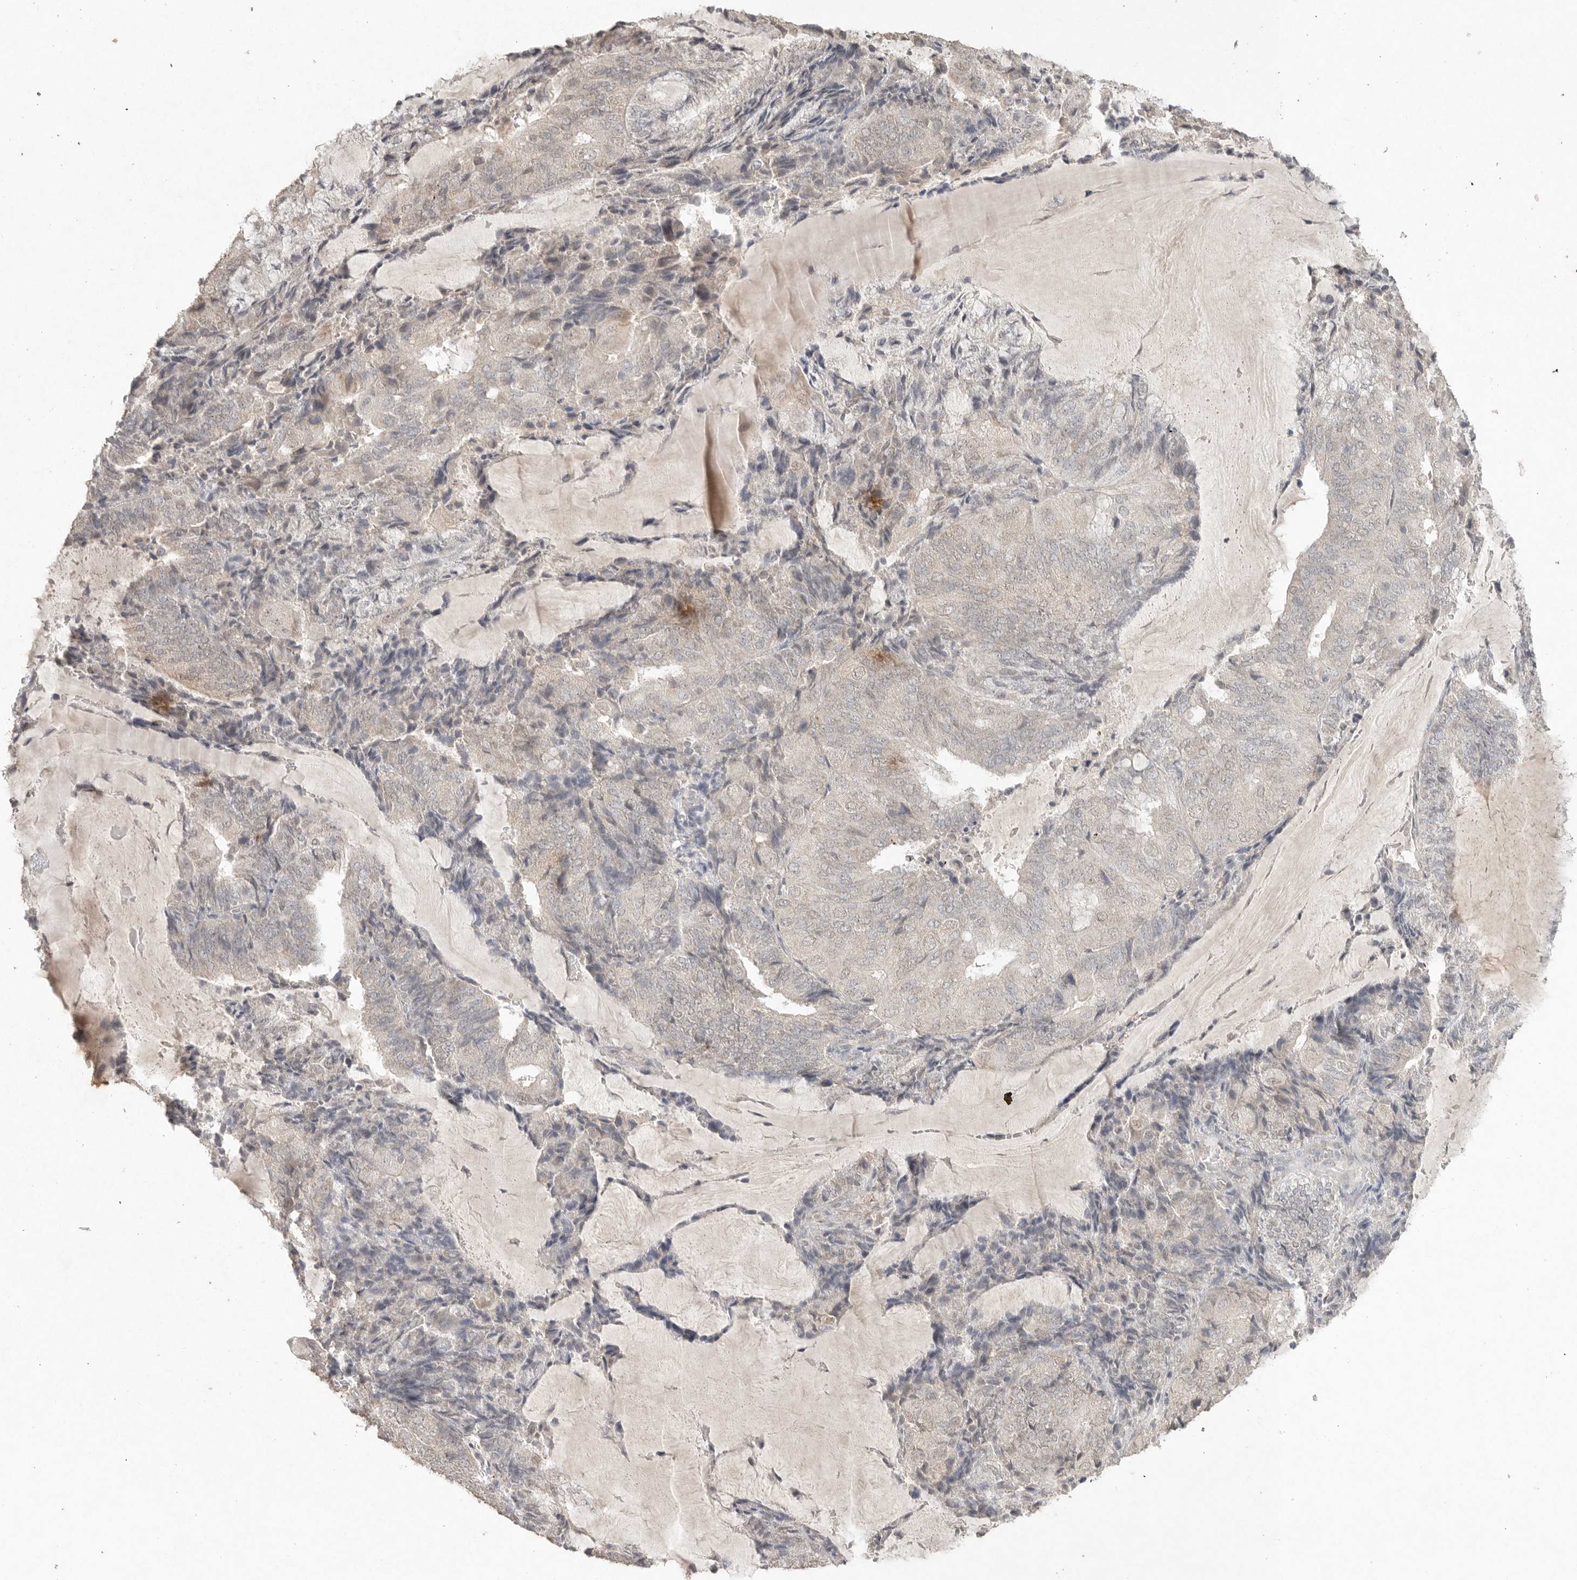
{"staining": {"intensity": "negative", "quantity": "none", "location": "none"}, "tissue": "endometrial cancer", "cell_type": "Tumor cells", "image_type": "cancer", "snomed": [{"axis": "morphology", "description": "Adenocarcinoma, NOS"}, {"axis": "topography", "description": "Endometrium"}], "caption": "There is no significant expression in tumor cells of adenocarcinoma (endometrial).", "gene": "KLK5", "patient": {"sex": "female", "age": 81}}